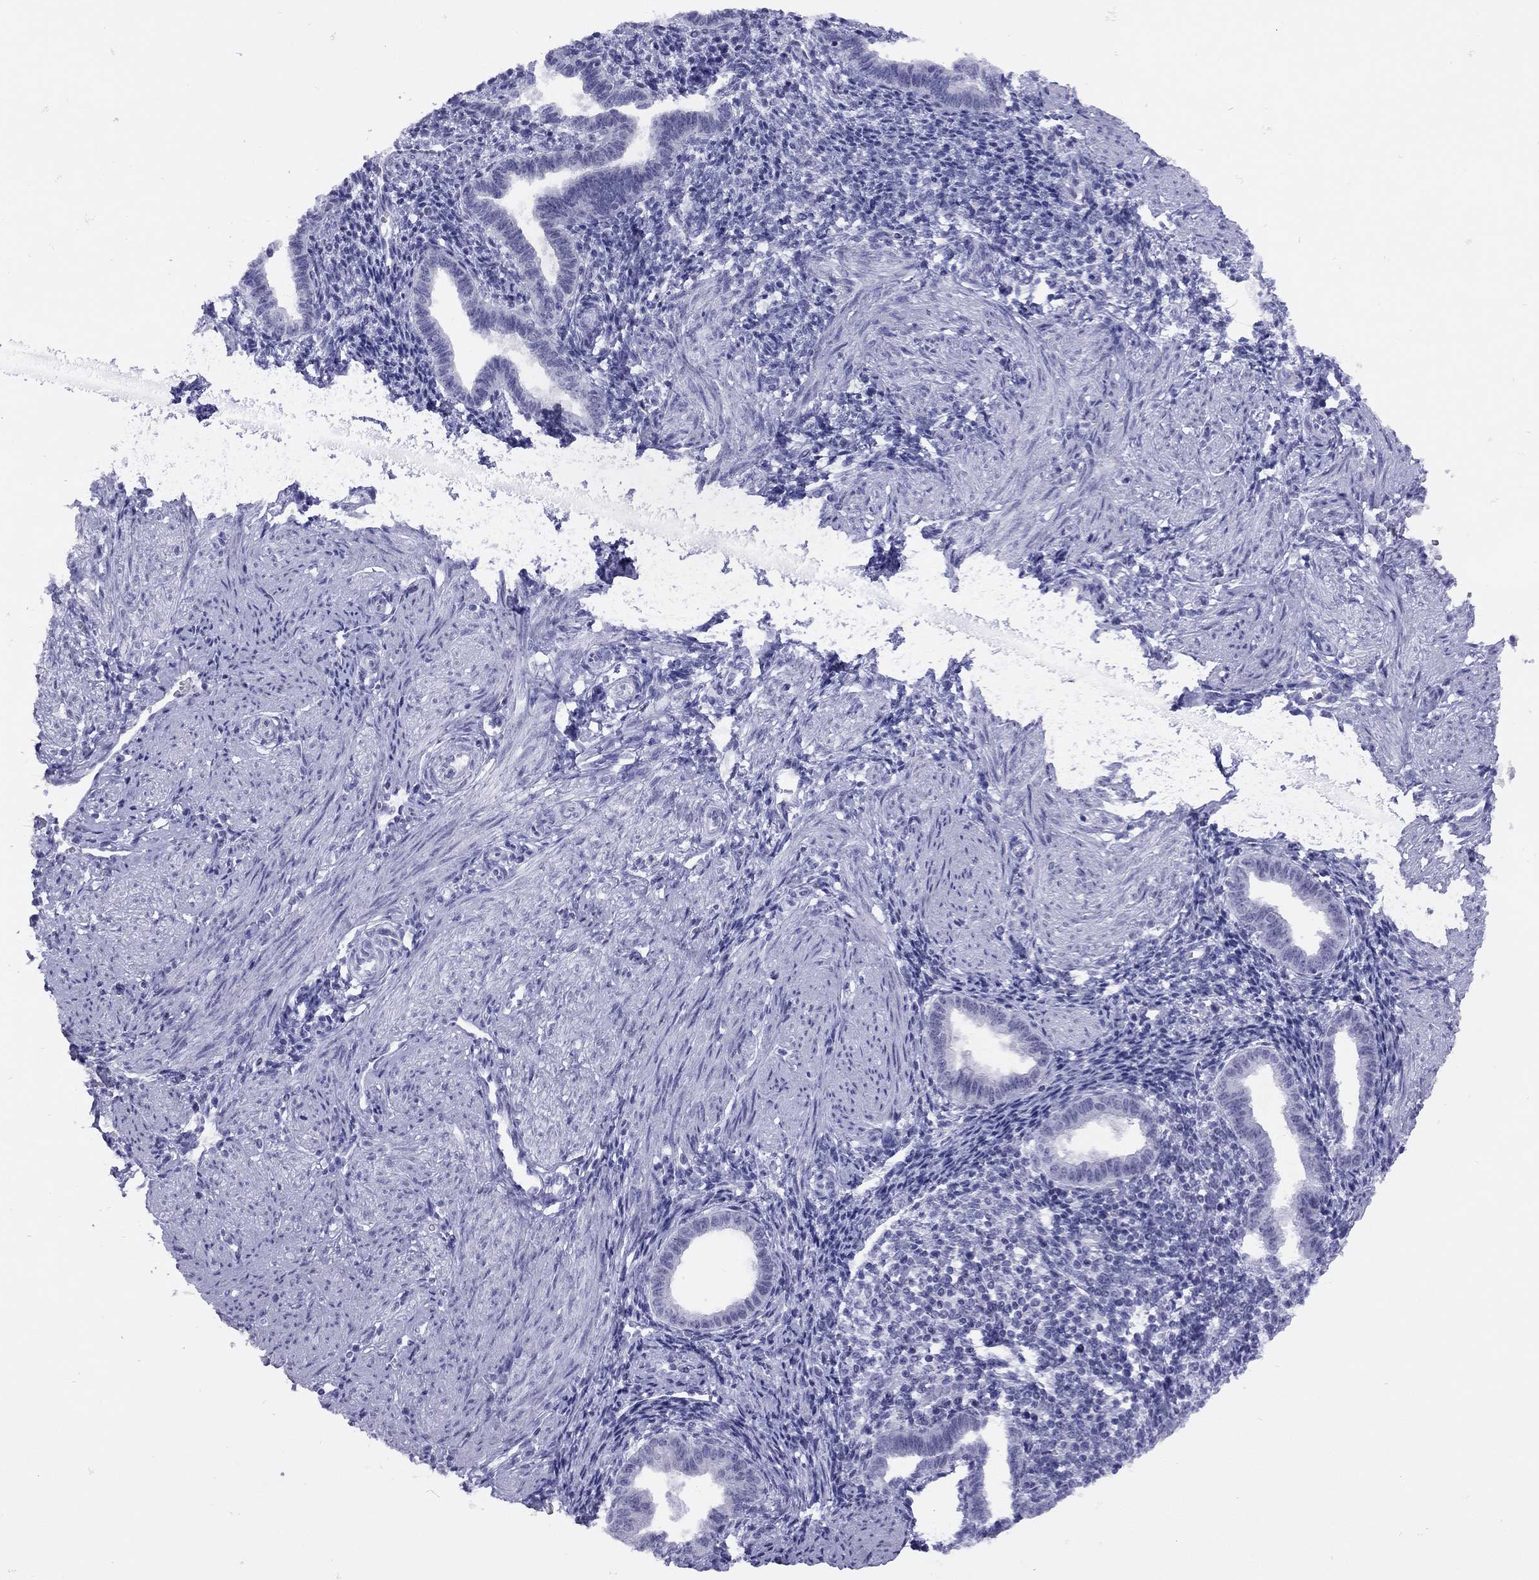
{"staining": {"intensity": "negative", "quantity": "none", "location": "none"}, "tissue": "endometrium", "cell_type": "Cells in endometrial stroma", "image_type": "normal", "snomed": [{"axis": "morphology", "description": "Normal tissue, NOS"}, {"axis": "topography", "description": "Endometrium"}], "caption": "The immunohistochemistry photomicrograph has no significant staining in cells in endometrial stroma of endometrium. (Brightfield microscopy of DAB (3,3'-diaminobenzidine) immunohistochemistry (IHC) at high magnification).", "gene": "LYAR", "patient": {"sex": "female", "age": 37}}